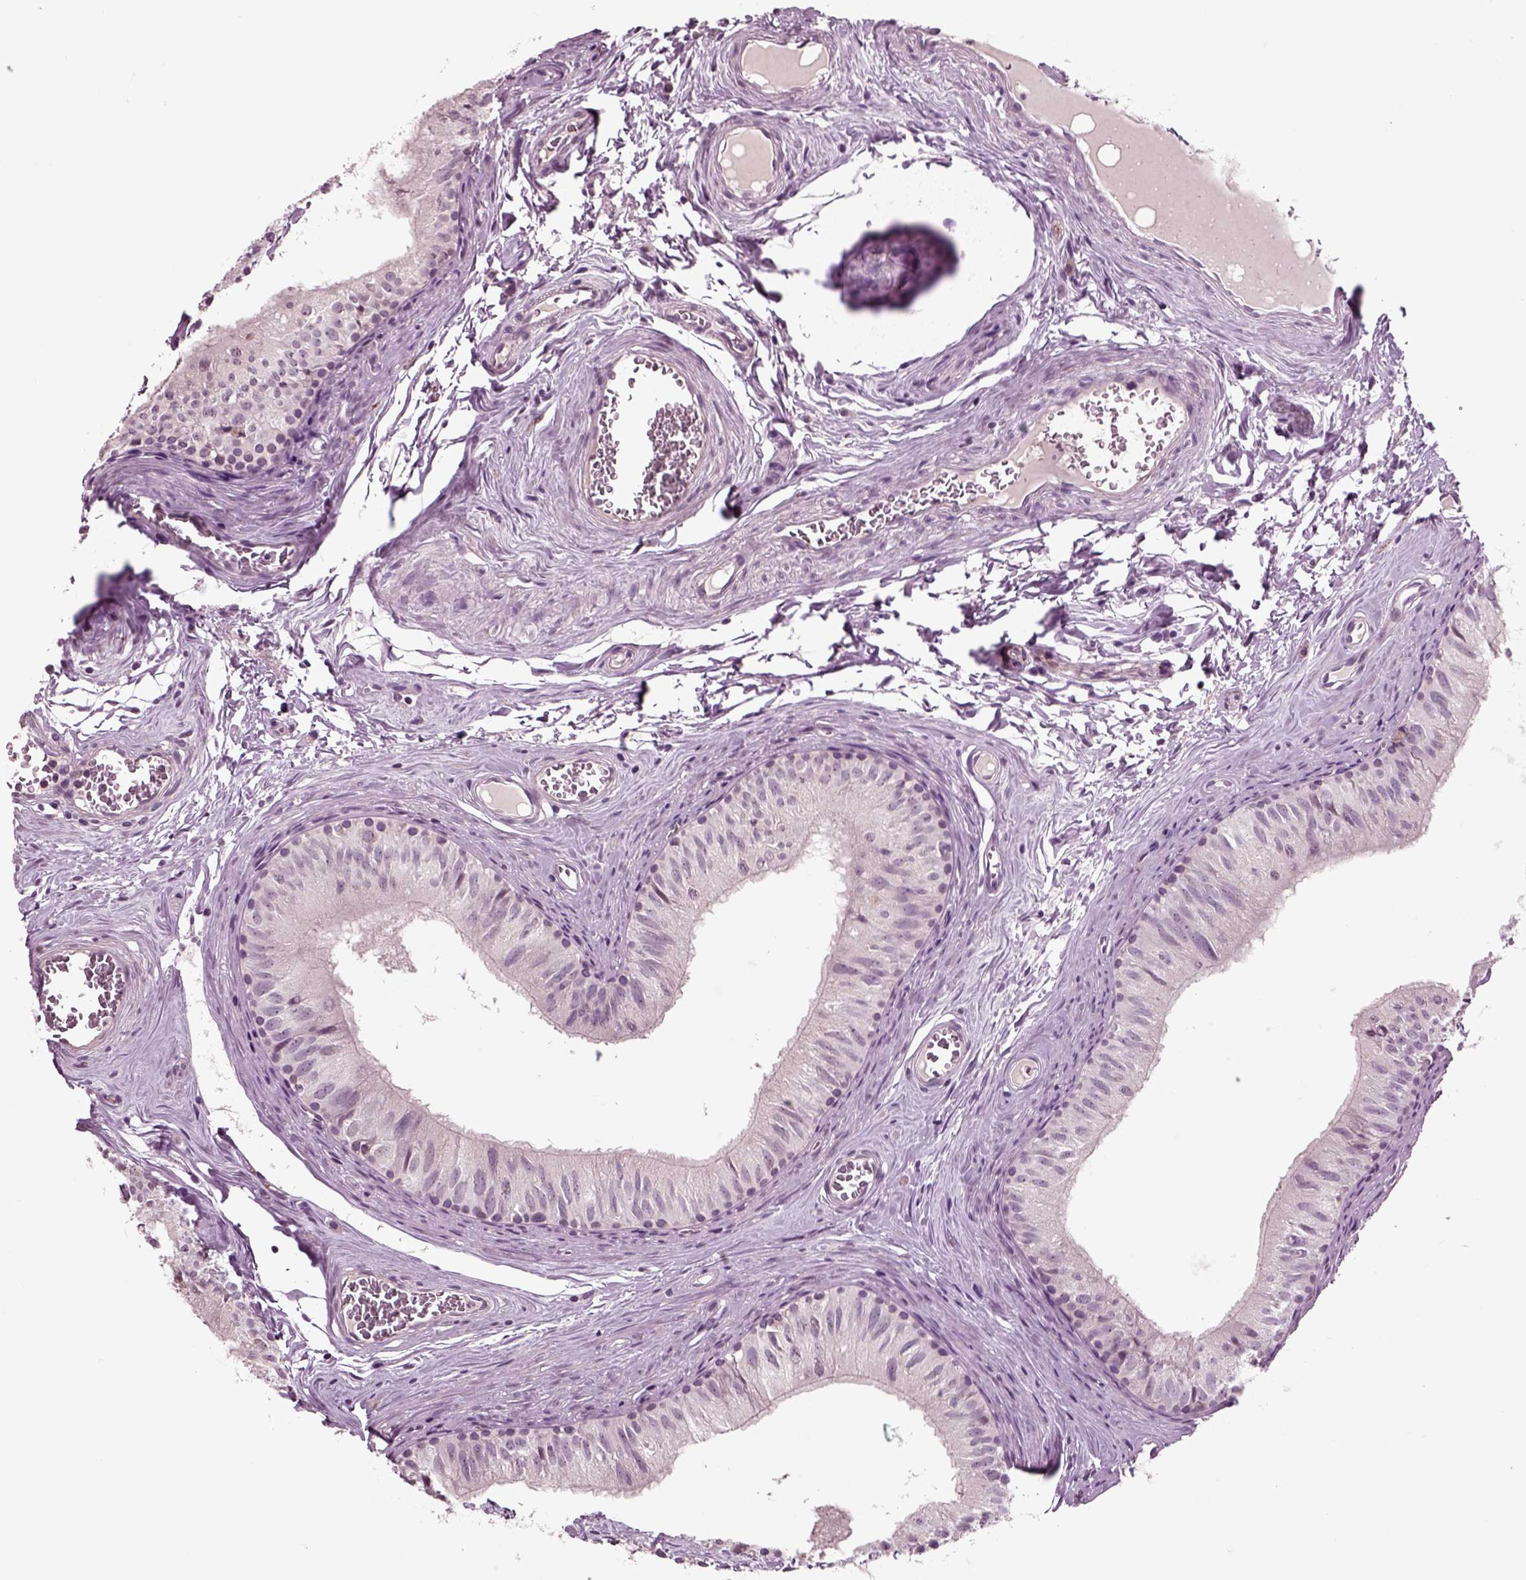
{"staining": {"intensity": "negative", "quantity": "none", "location": "none"}, "tissue": "epididymis", "cell_type": "Glandular cells", "image_type": "normal", "snomed": [{"axis": "morphology", "description": "Normal tissue, NOS"}, {"axis": "topography", "description": "Epididymis"}], "caption": "DAB immunohistochemical staining of normal human epididymis shows no significant staining in glandular cells. (Stains: DAB (3,3'-diaminobenzidine) IHC with hematoxylin counter stain, Microscopy: brightfield microscopy at high magnification).", "gene": "CHGB", "patient": {"sex": "male", "age": 52}}